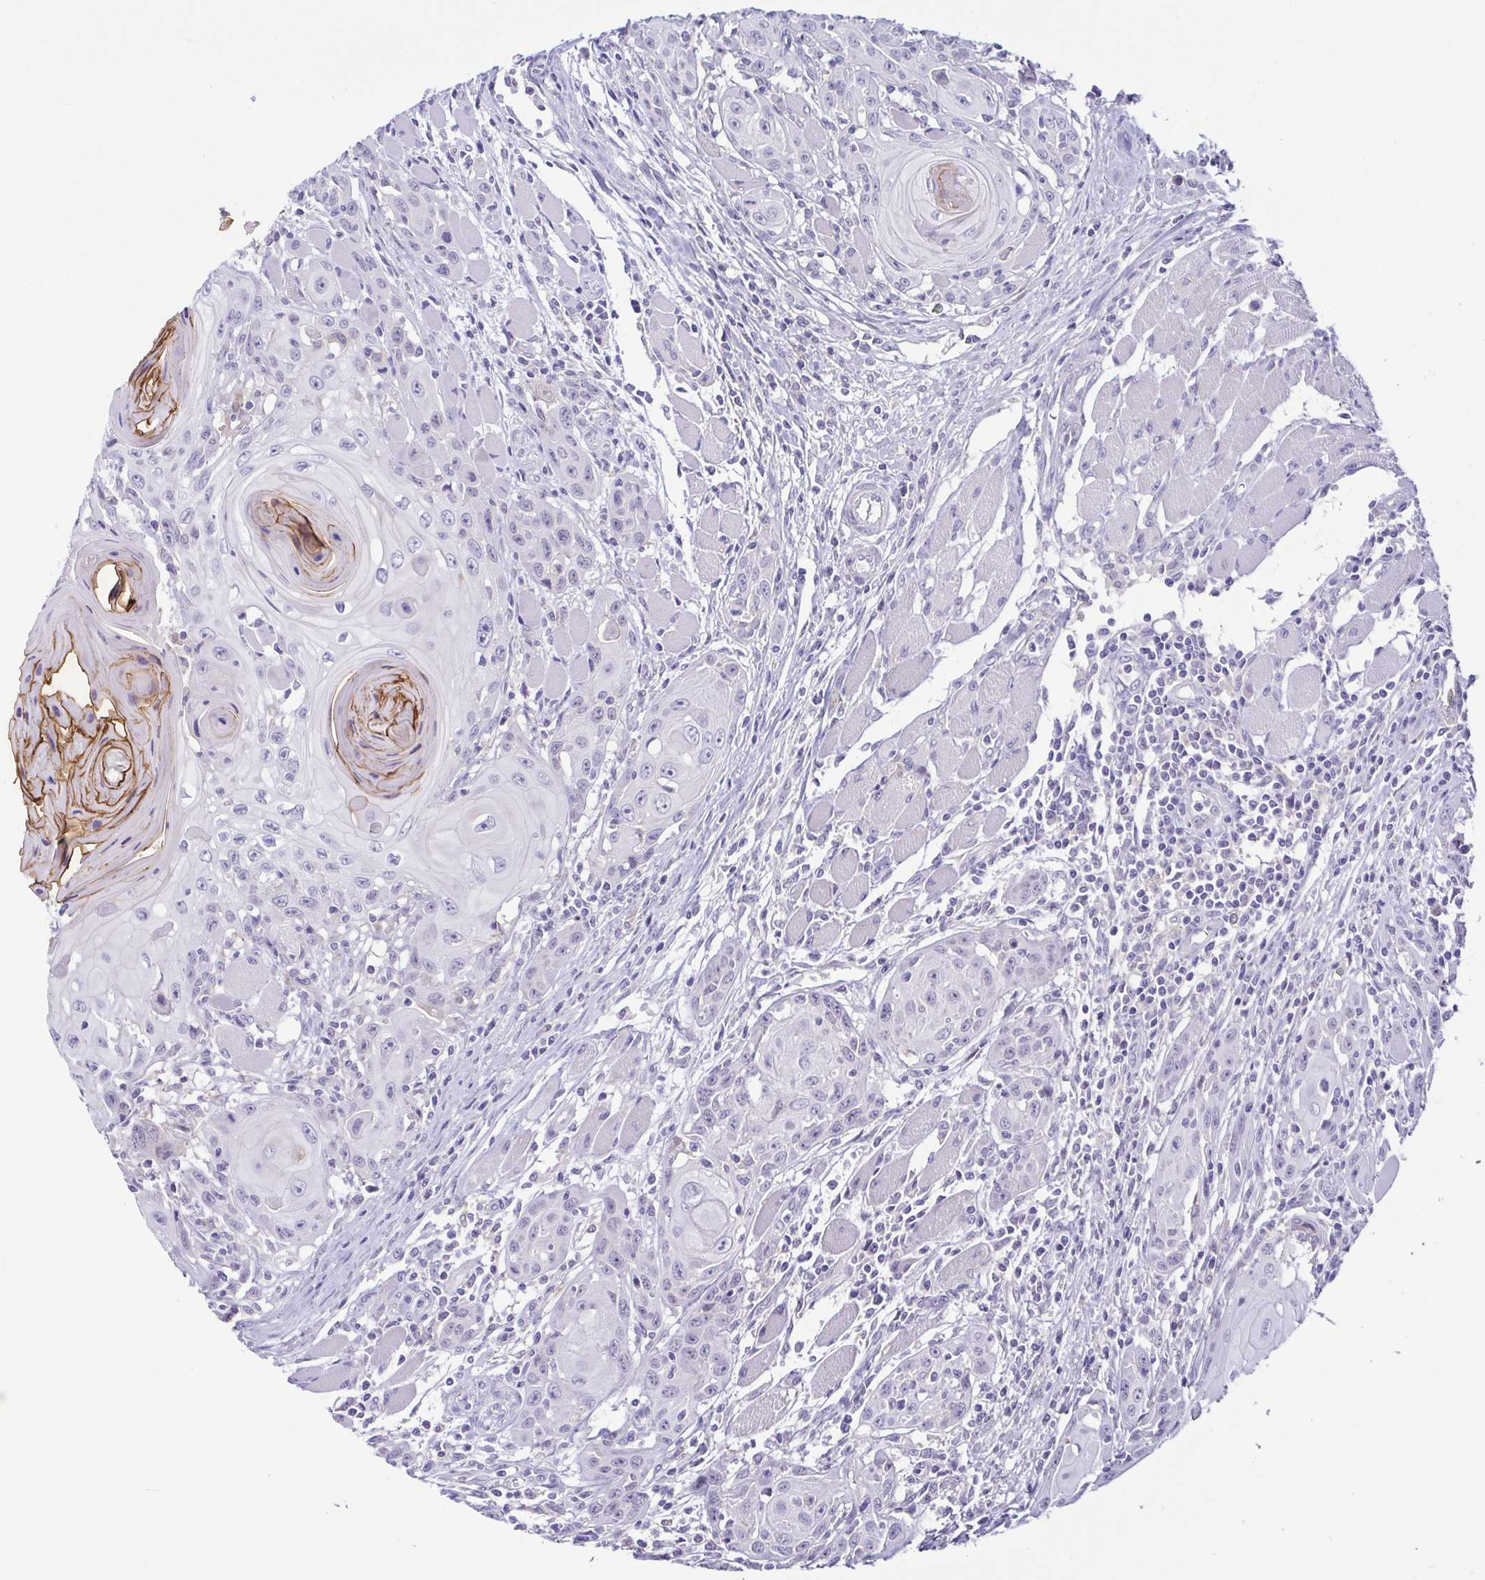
{"staining": {"intensity": "negative", "quantity": "none", "location": "none"}, "tissue": "head and neck cancer", "cell_type": "Tumor cells", "image_type": "cancer", "snomed": [{"axis": "morphology", "description": "Squamous cell carcinoma, NOS"}, {"axis": "topography", "description": "Head-Neck"}], "caption": "The histopathology image demonstrates no significant expression in tumor cells of head and neck squamous cell carcinoma. (DAB (3,3'-diaminobenzidine) IHC visualized using brightfield microscopy, high magnification).", "gene": "TERT", "patient": {"sex": "female", "age": 80}}